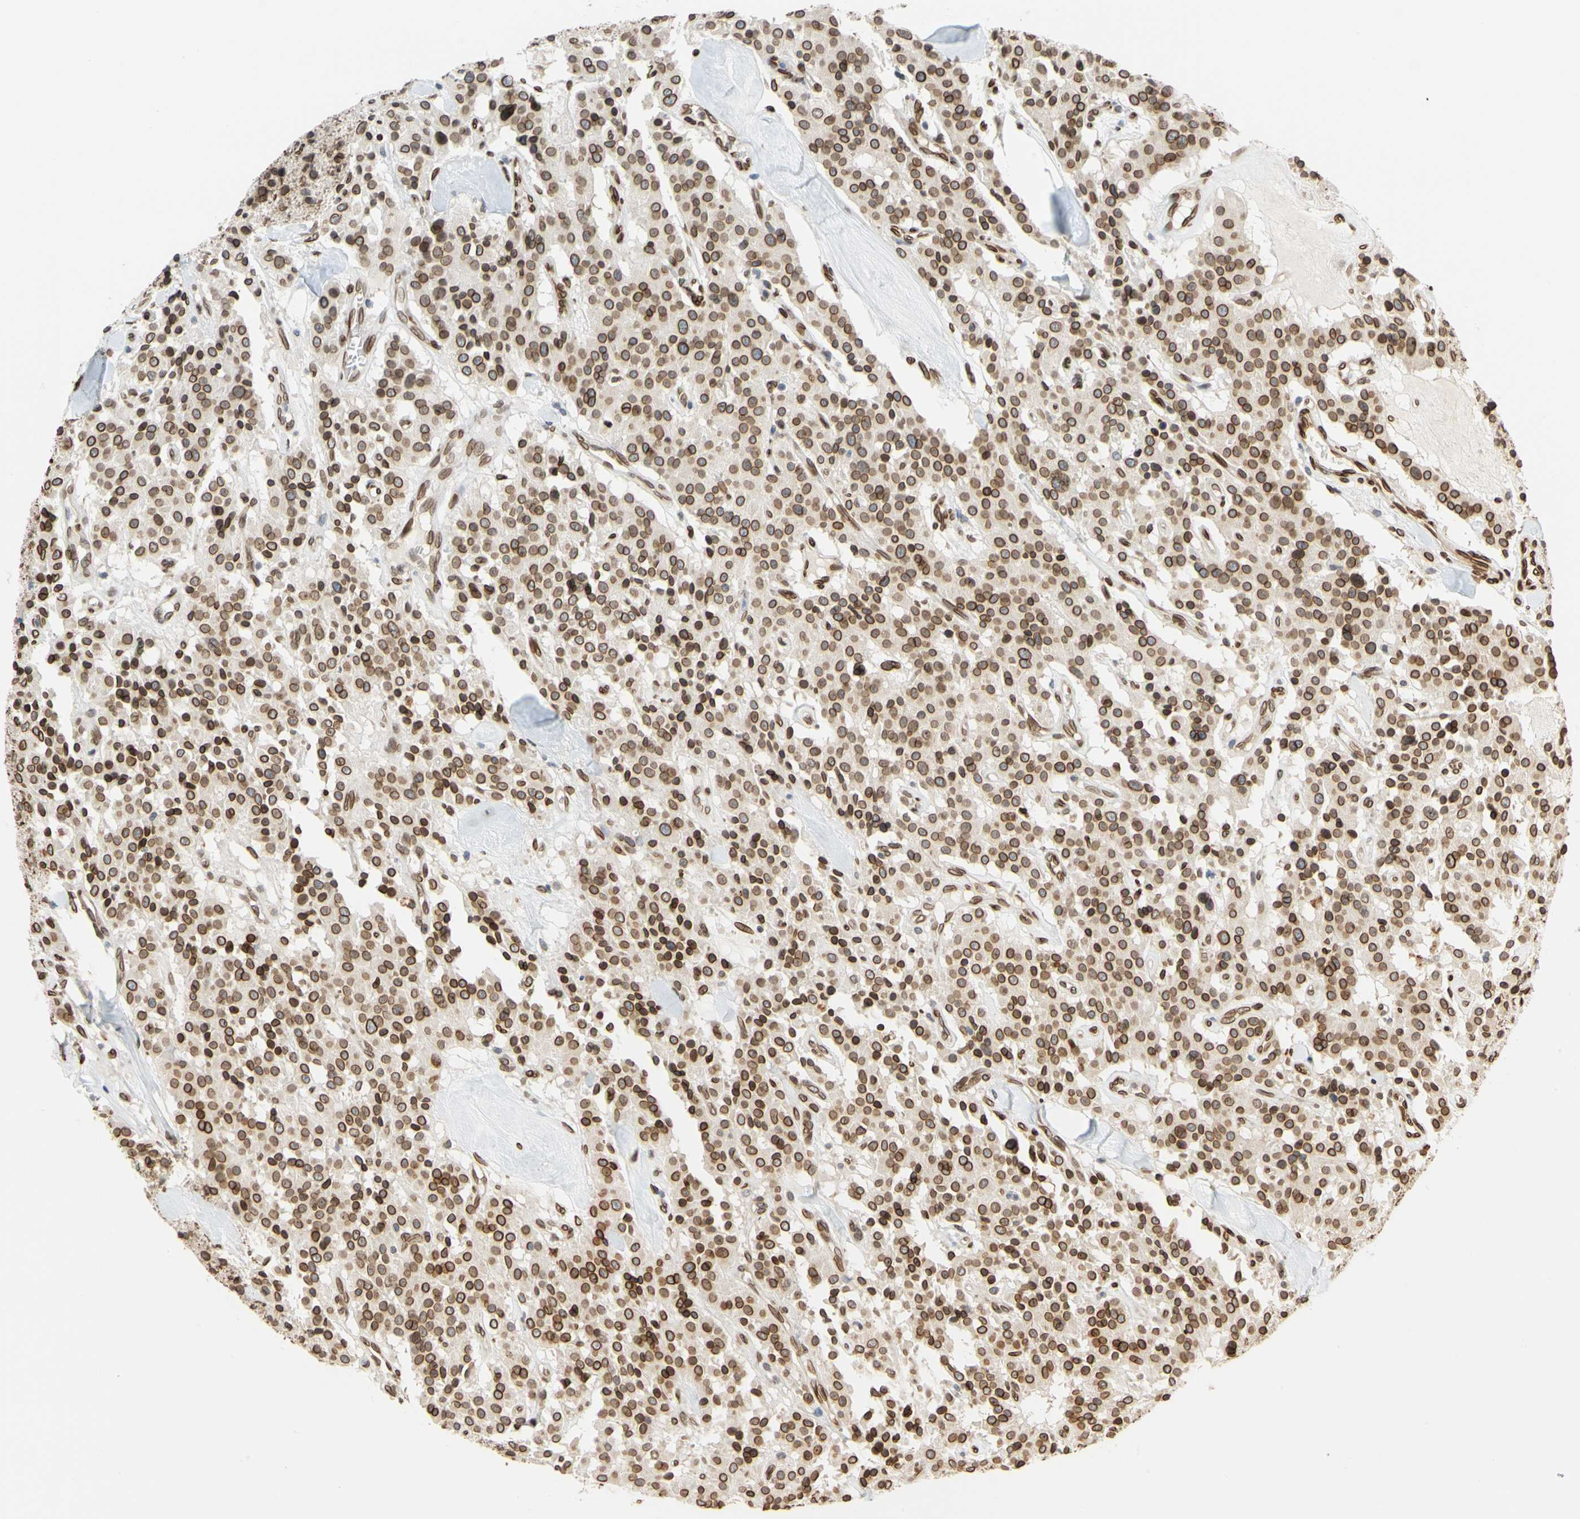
{"staining": {"intensity": "strong", "quantity": ">75%", "location": "cytoplasmic/membranous,nuclear"}, "tissue": "carcinoid", "cell_type": "Tumor cells", "image_type": "cancer", "snomed": [{"axis": "morphology", "description": "Carcinoid, malignant, NOS"}, {"axis": "topography", "description": "Lung"}], "caption": "Immunohistochemical staining of carcinoid demonstrates high levels of strong cytoplasmic/membranous and nuclear protein staining in about >75% of tumor cells.", "gene": "SUN1", "patient": {"sex": "male", "age": 30}}